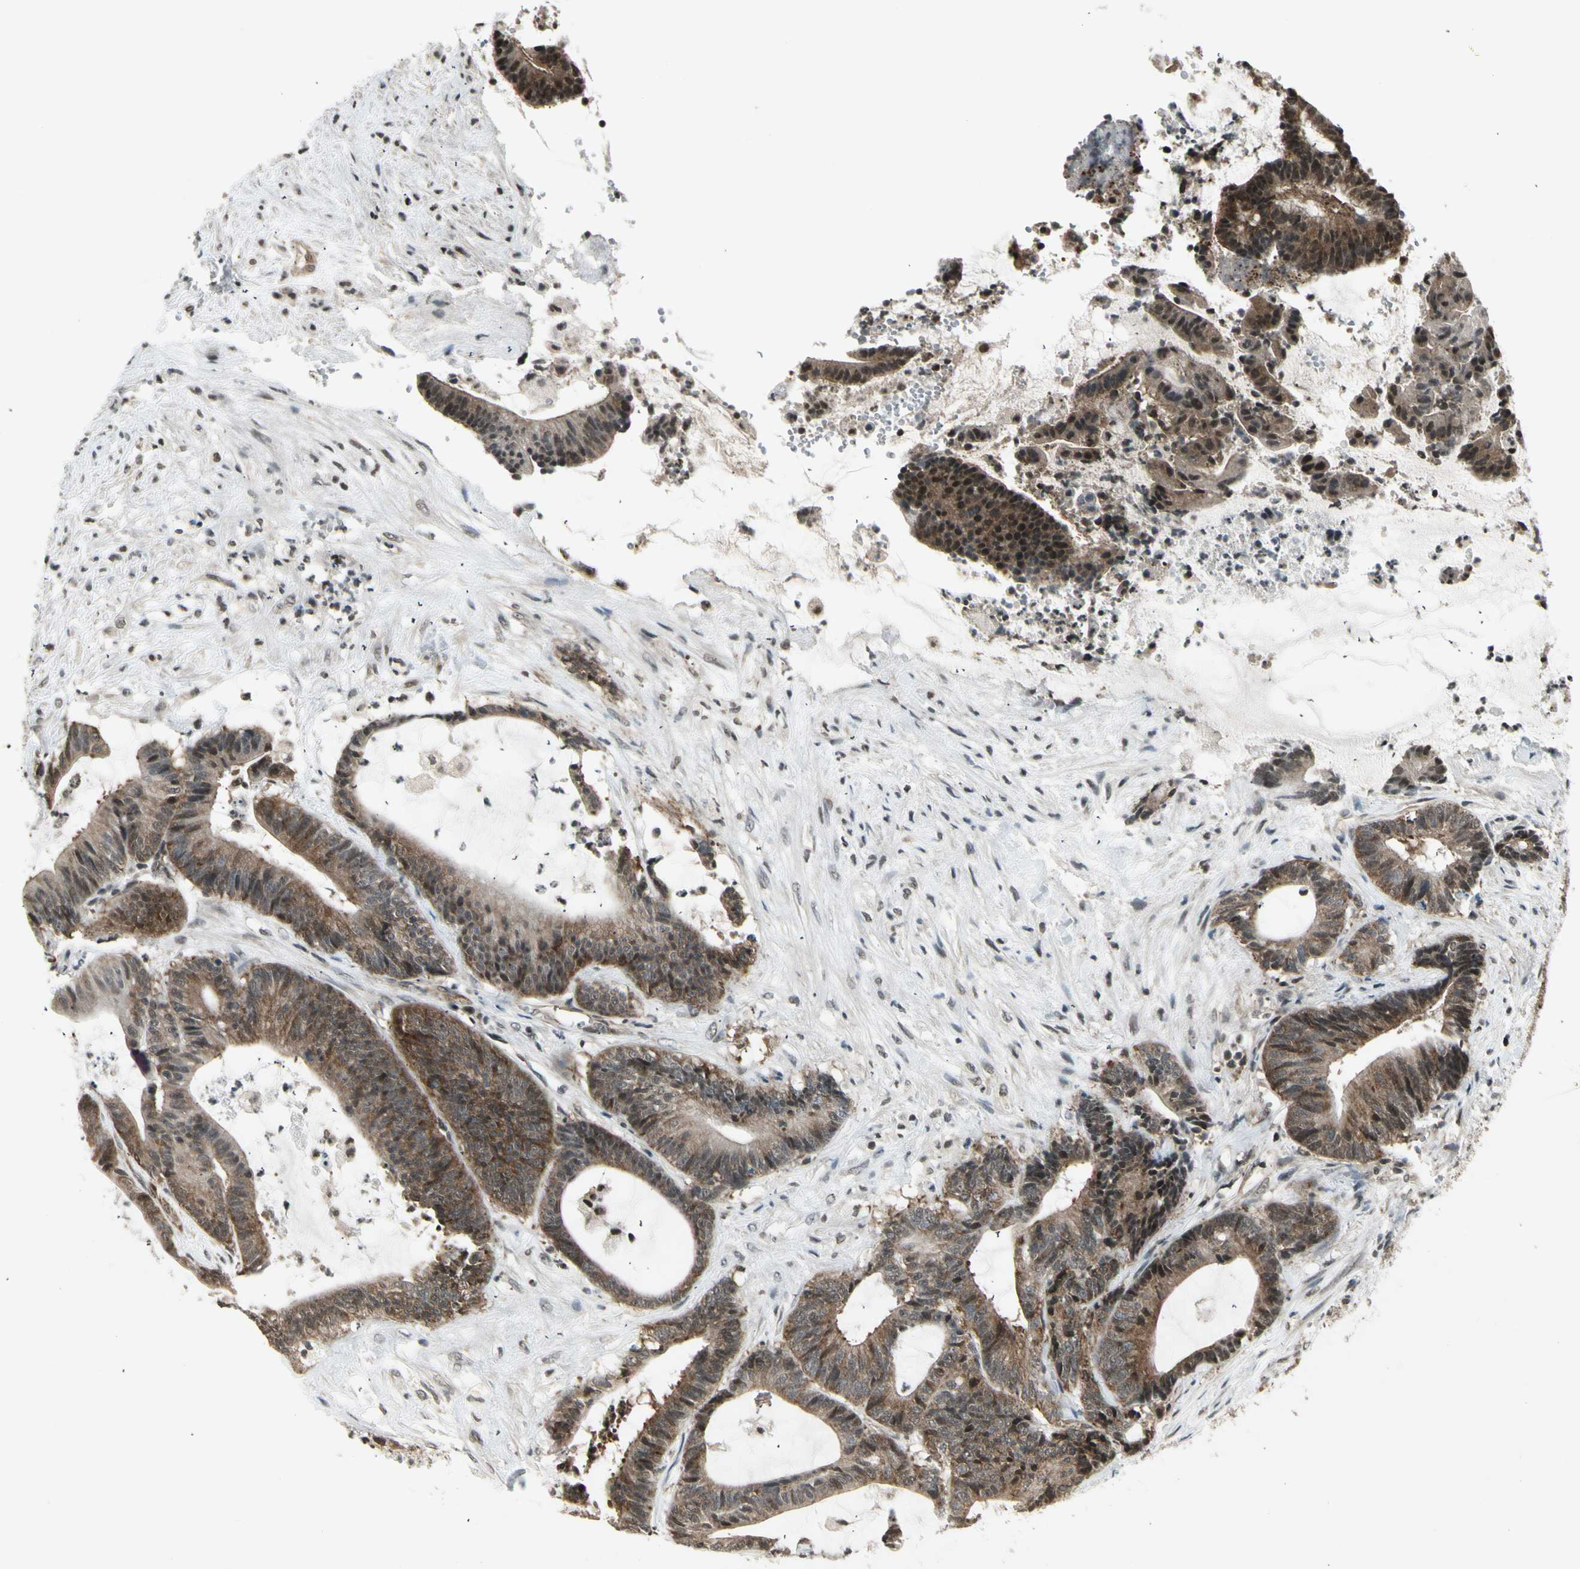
{"staining": {"intensity": "moderate", "quantity": ">75%", "location": "cytoplasmic/membranous"}, "tissue": "colorectal cancer", "cell_type": "Tumor cells", "image_type": "cancer", "snomed": [{"axis": "morphology", "description": "Adenocarcinoma, NOS"}, {"axis": "topography", "description": "Colon"}], "caption": "IHC staining of adenocarcinoma (colorectal), which shows medium levels of moderate cytoplasmic/membranous staining in about >75% of tumor cells indicating moderate cytoplasmic/membranous protein staining. The staining was performed using DAB (3,3'-diaminobenzidine) (brown) for protein detection and nuclei were counterstained in hematoxylin (blue).", "gene": "SMN2", "patient": {"sex": "female", "age": 84}}